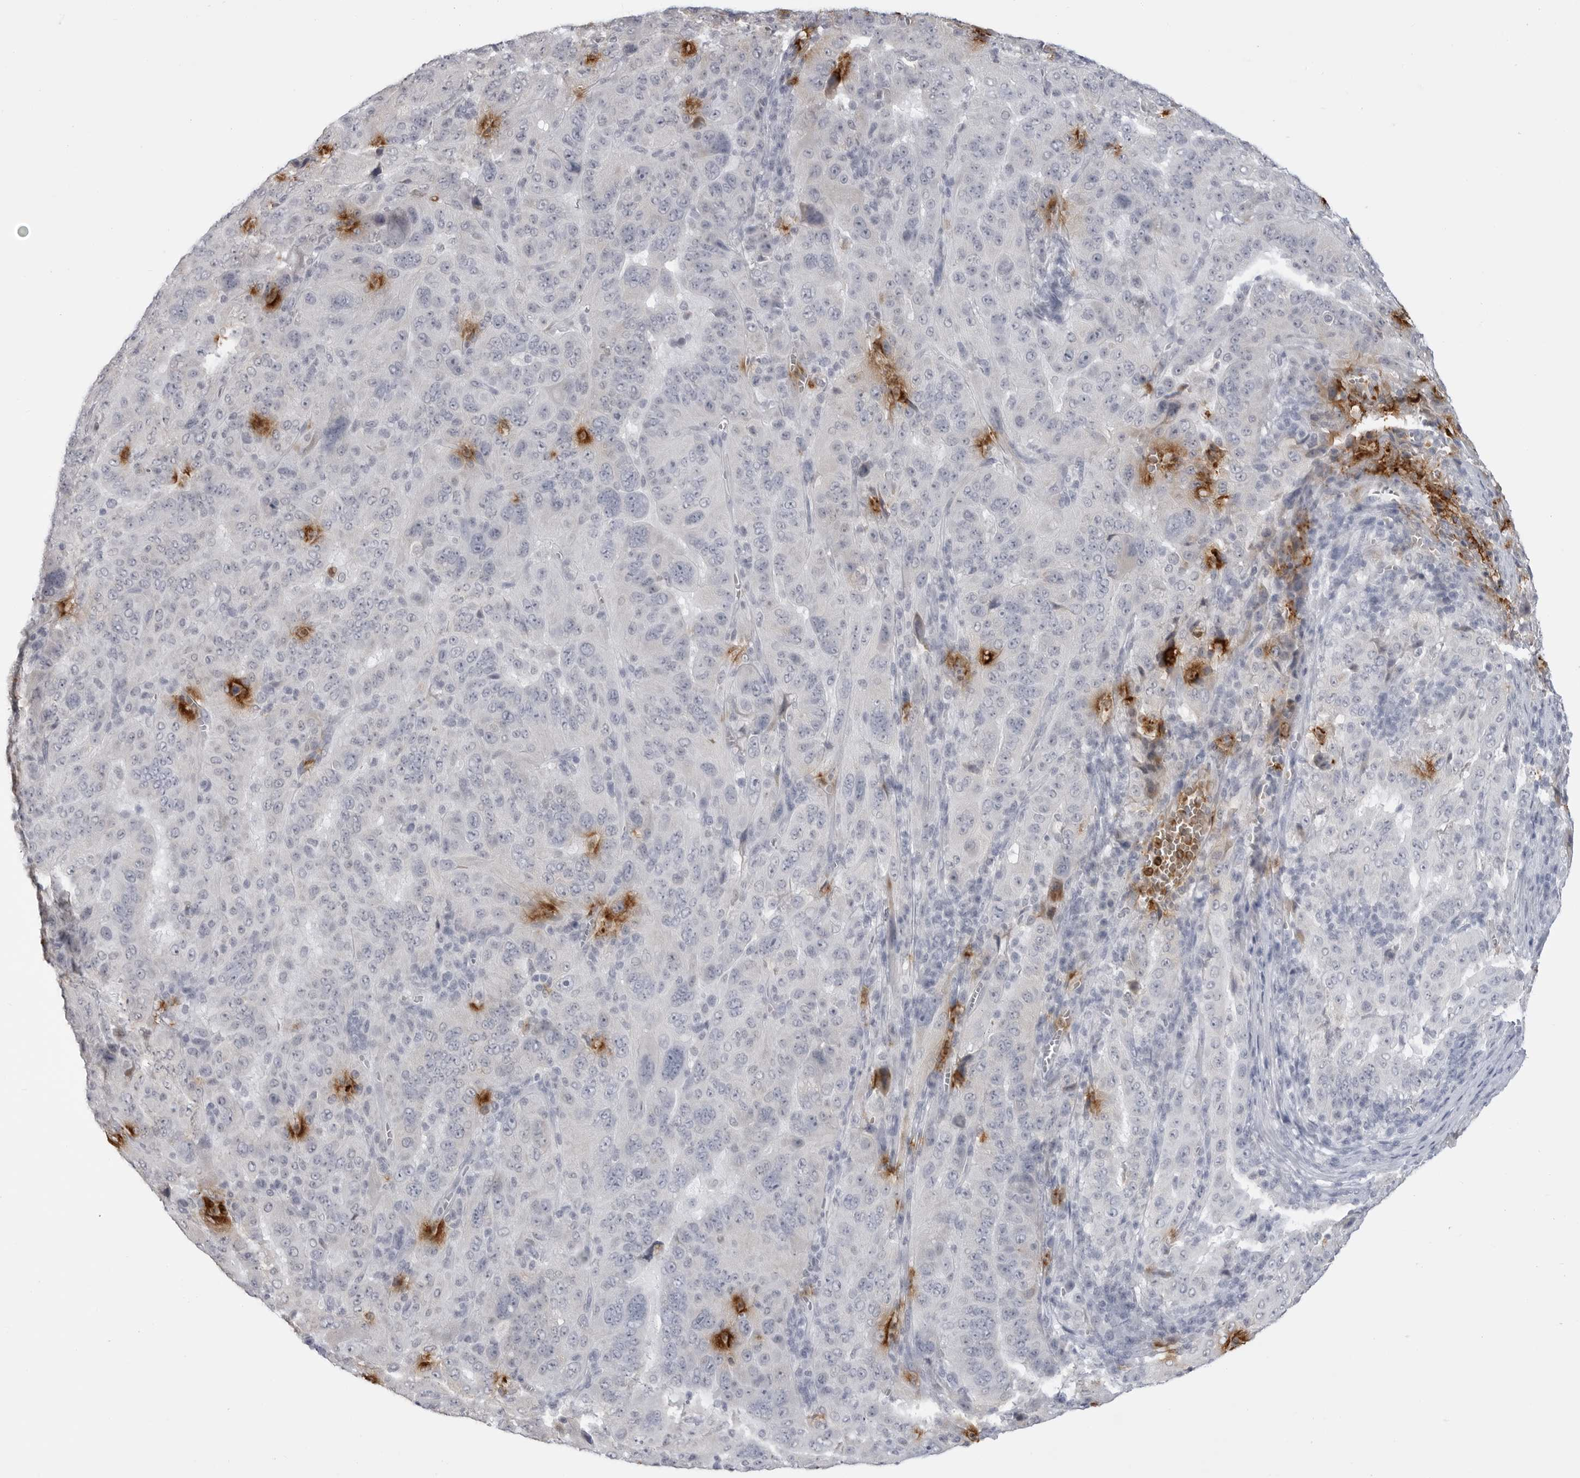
{"staining": {"intensity": "negative", "quantity": "none", "location": "none"}, "tissue": "pancreatic cancer", "cell_type": "Tumor cells", "image_type": "cancer", "snomed": [{"axis": "morphology", "description": "Adenocarcinoma, NOS"}, {"axis": "topography", "description": "Pancreas"}], "caption": "High power microscopy photomicrograph of an immunohistochemistry histopathology image of pancreatic cancer (adenocarcinoma), revealing no significant expression in tumor cells. The staining was performed using DAB to visualize the protein expression in brown, while the nuclei were stained in blue with hematoxylin (Magnification: 20x).", "gene": "STAP2", "patient": {"sex": "male", "age": 63}}